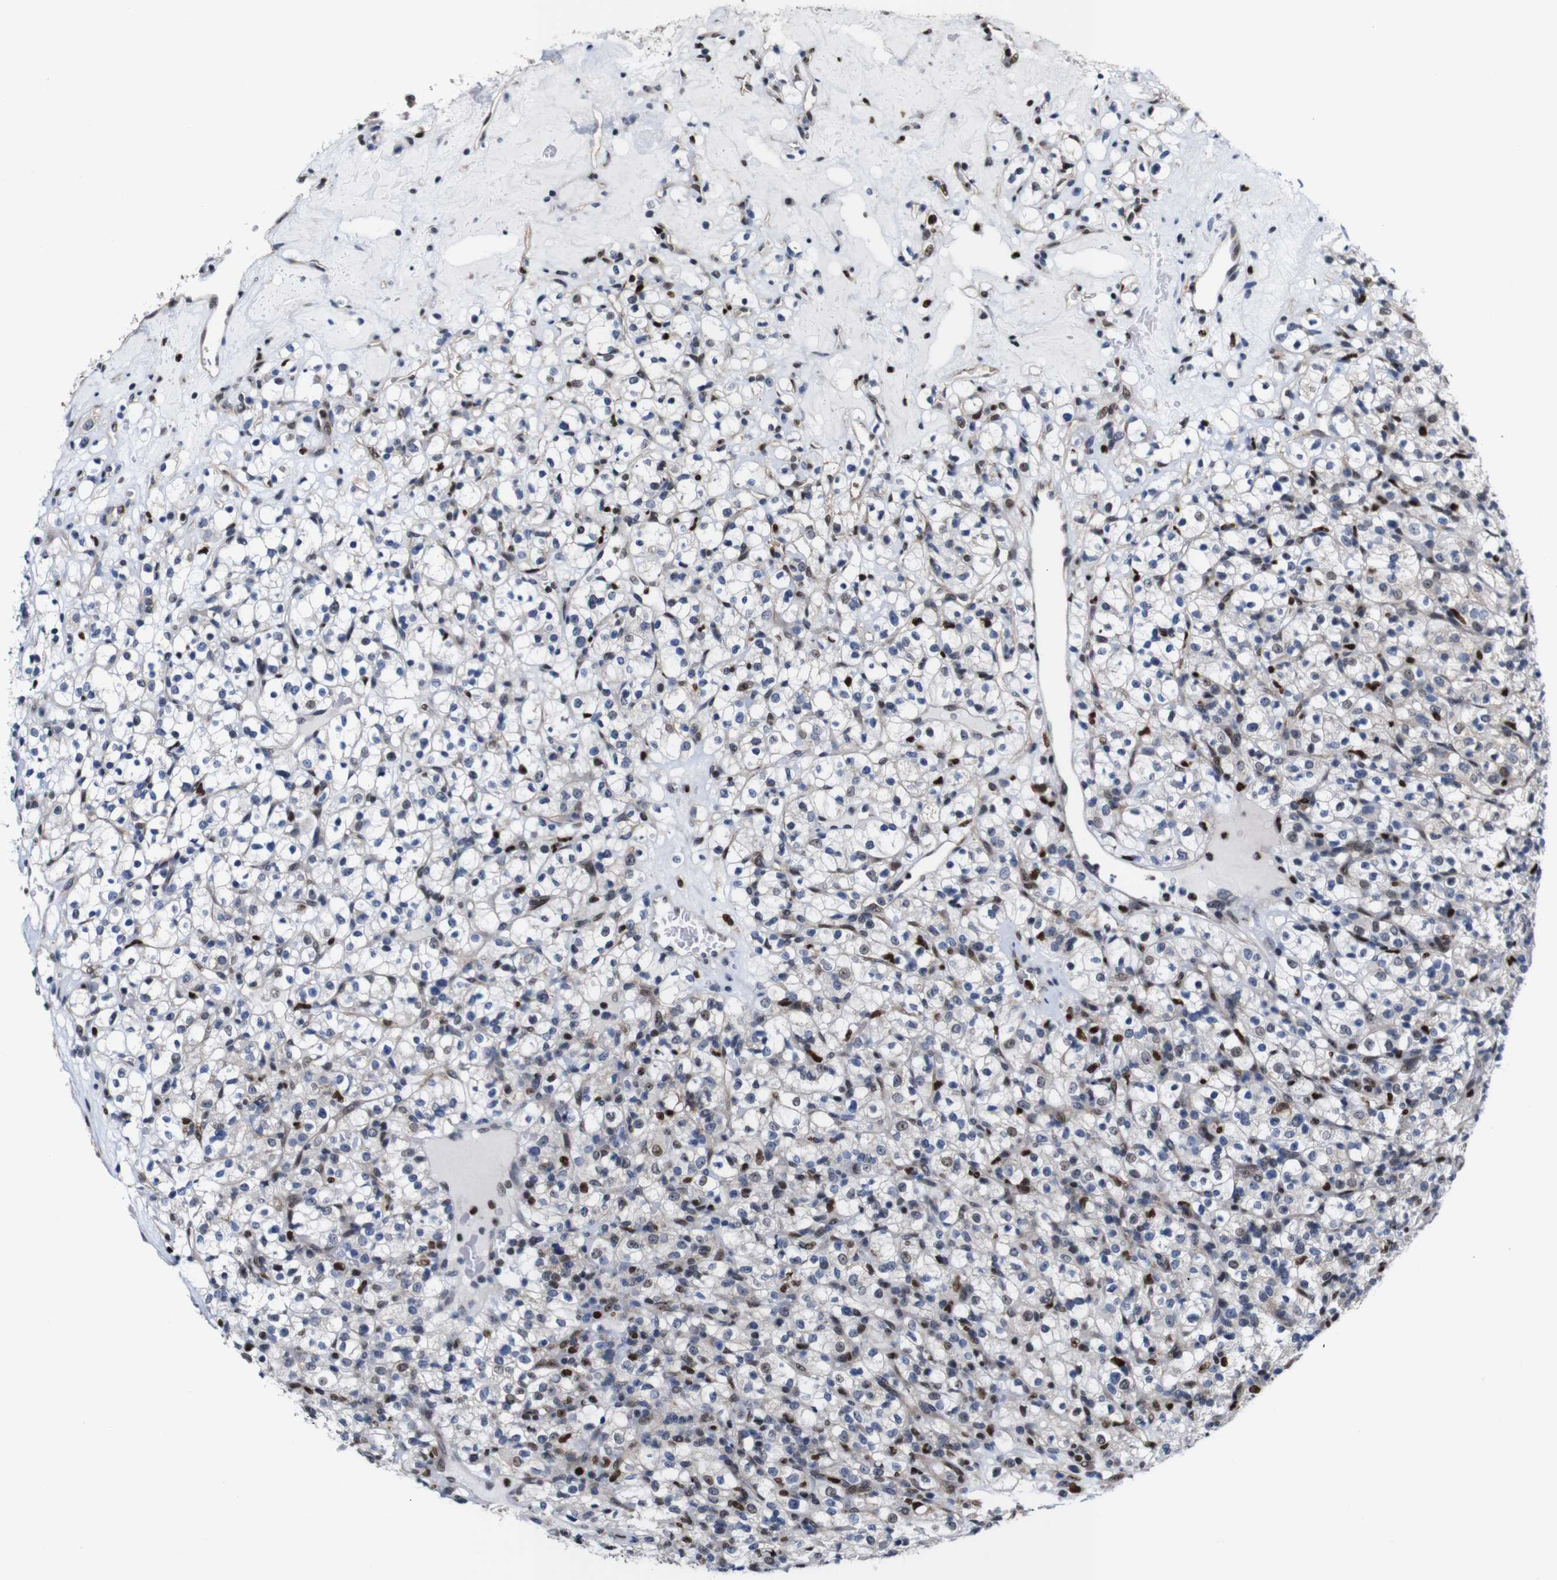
{"staining": {"intensity": "negative", "quantity": "none", "location": "none"}, "tissue": "renal cancer", "cell_type": "Tumor cells", "image_type": "cancer", "snomed": [{"axis": "morphology", "description": "Normal tissue, NOS"}, {"axis": "morphology", "description": "Adenocarcinoma, NOS"}, {"axis": "topography", "description": "Kidney"}], "caption": "High power microscopy micrograph of an IHC micrograph of renal cancer, revealing no significant positivity in tumor cells. (DAB IHC visualized using brightfield microscopy, high magnification).", "gene": "GATA6", "patient": {"sex": "female", "age": 72}}